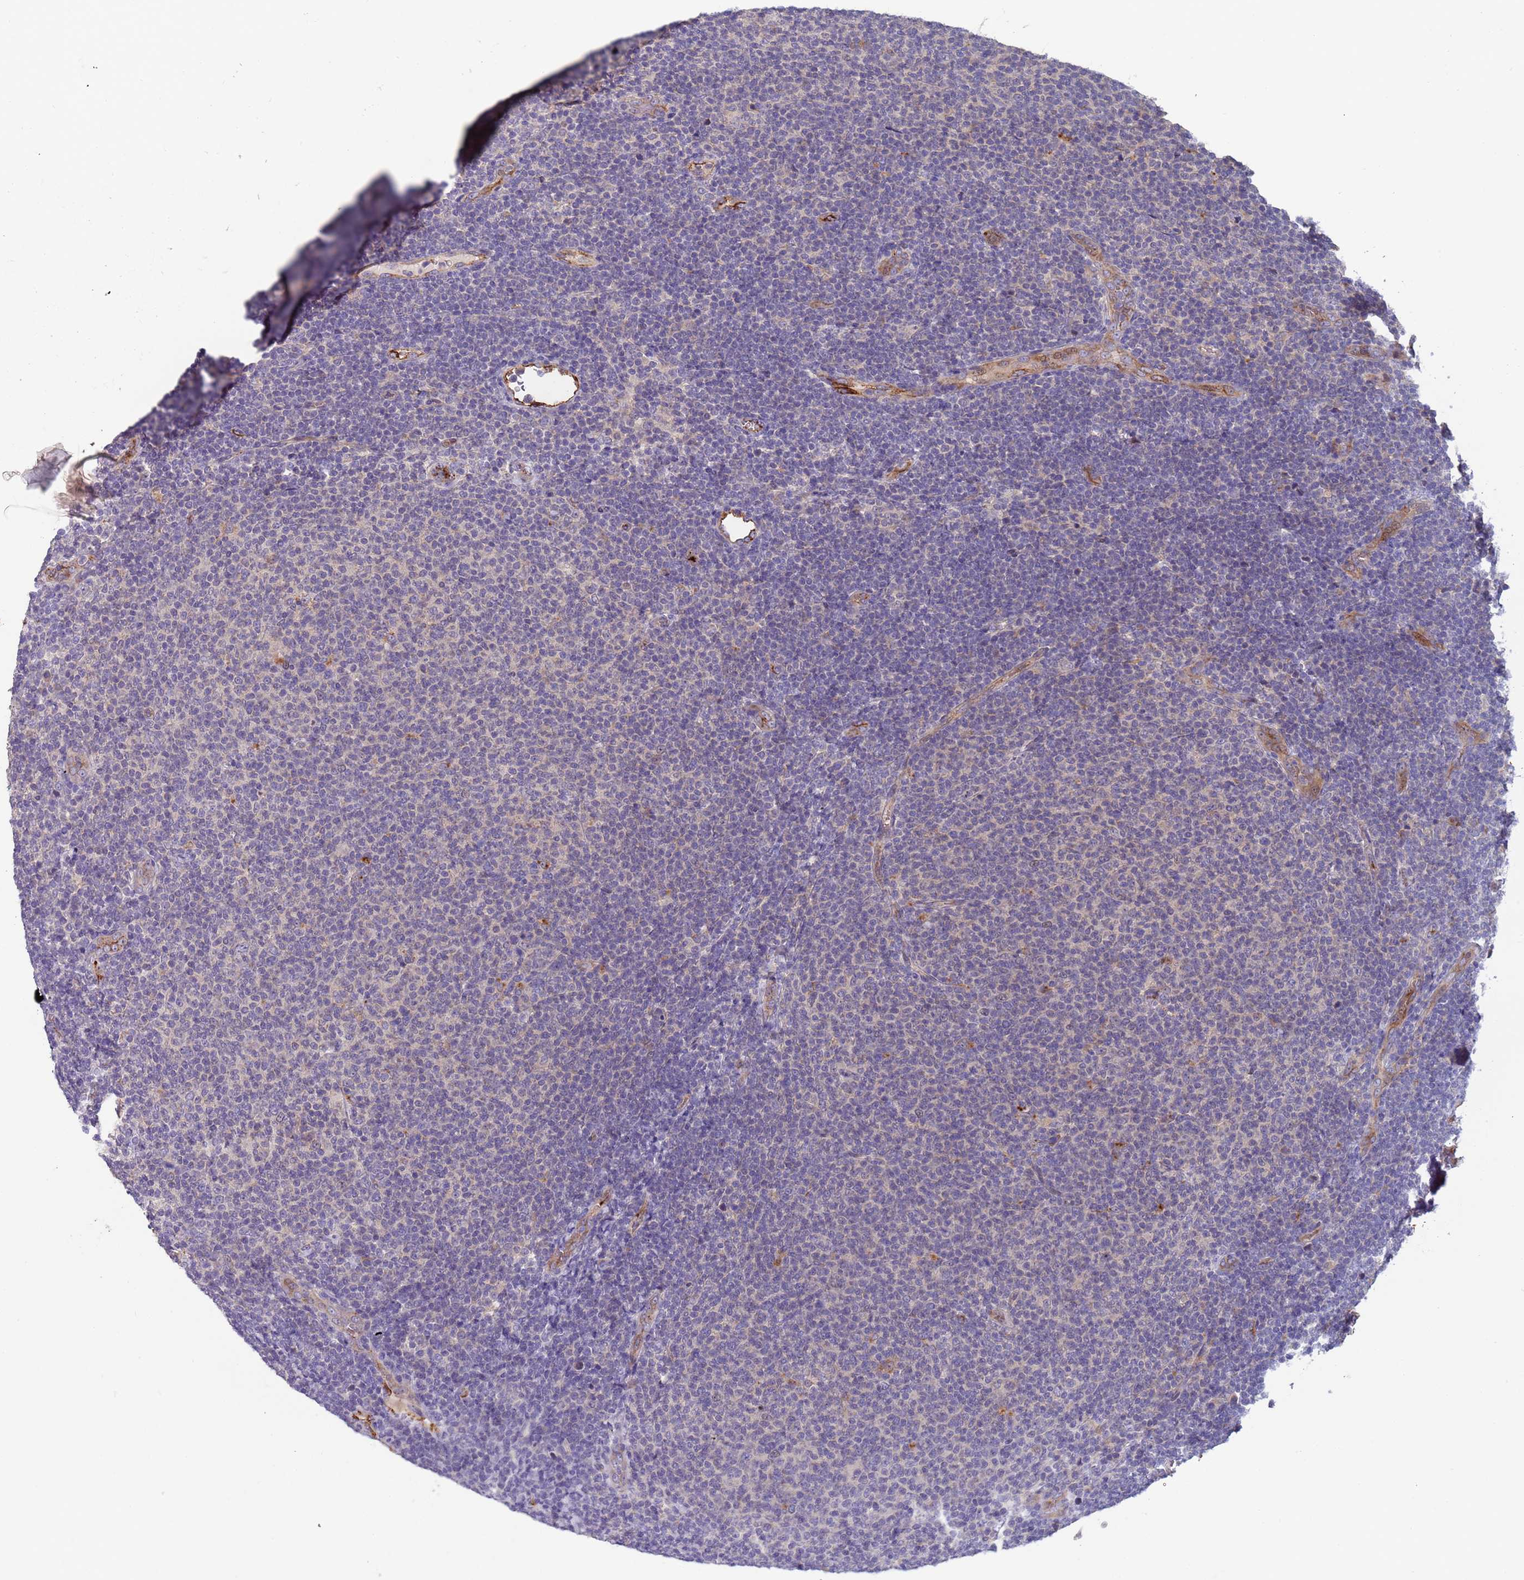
{"staining": {"intensity": "negative", "quantity": "none", "location": "none"}, "tissue": "lymphoma", "cell_type": "Tumor cells", "image_type": "cancer", "snomed": [{"axis": "morphology", "description": "Malignant lymphoma, non-Hodgkin's type, Low grade"}, {"axis": "topography", "description": "Lymph node"}], "caption": "Tumor cells are negative for brown protein staining in low-grade malignant lymphoma, non-Hodgkin's type.", "gene": "ZNF248", "patient": {"sex": "male", "age": 66}}